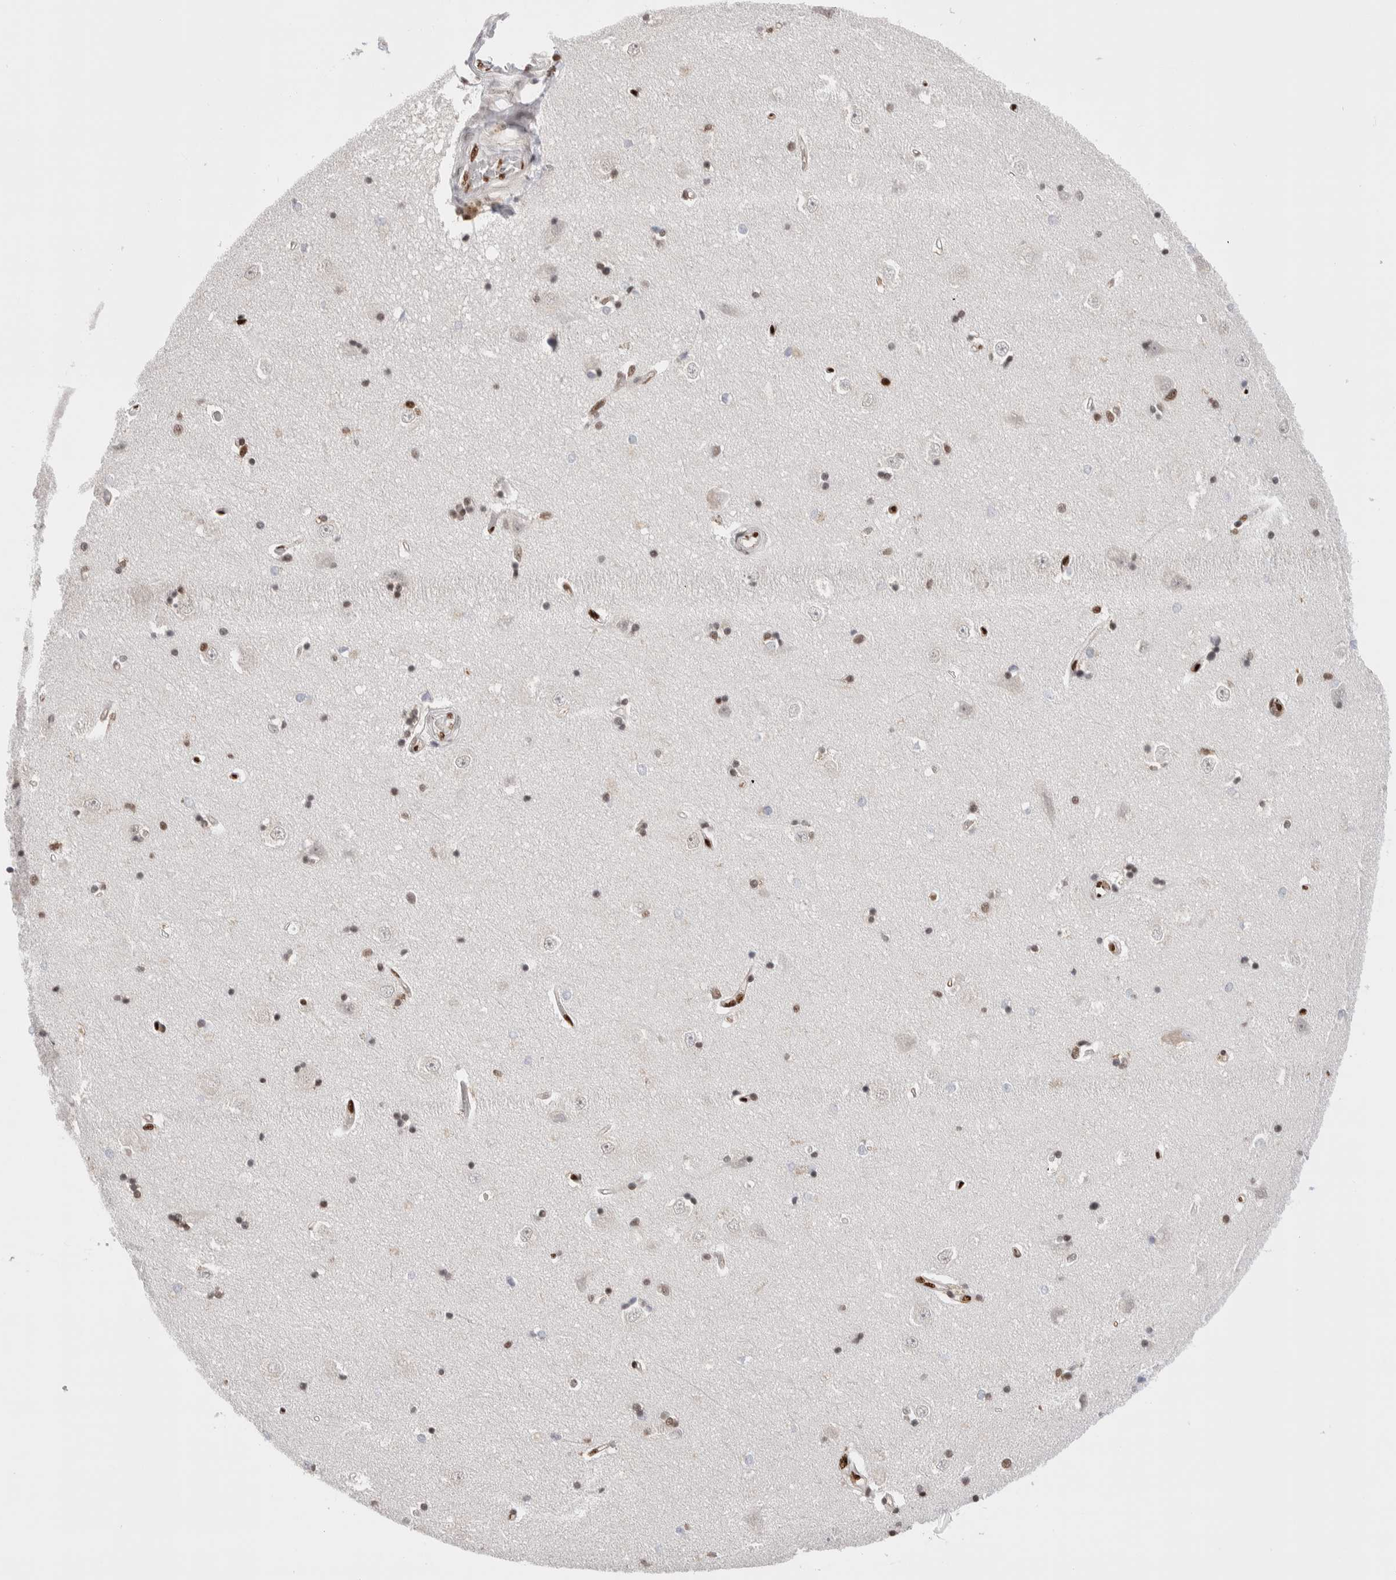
{"staining": {"intensity": "moderate", "quantity": ">75%", "location": "nuclear"}, "tissue": "hippocampus", "cell_type": "Glial cells", "image_type": "normal", "snomed": [{"axis": "morphology", "description": "Normal tissue, NOS"}, {"axis": "topography", "description": "Hippocampus"}], "caption": "Human hippocampus stained with a brown dye reveals moderate nuclear positive staining in about >75% of glial cells.", "gene": "C17orf49", "patient": {"sex": "male", "age": 45}}